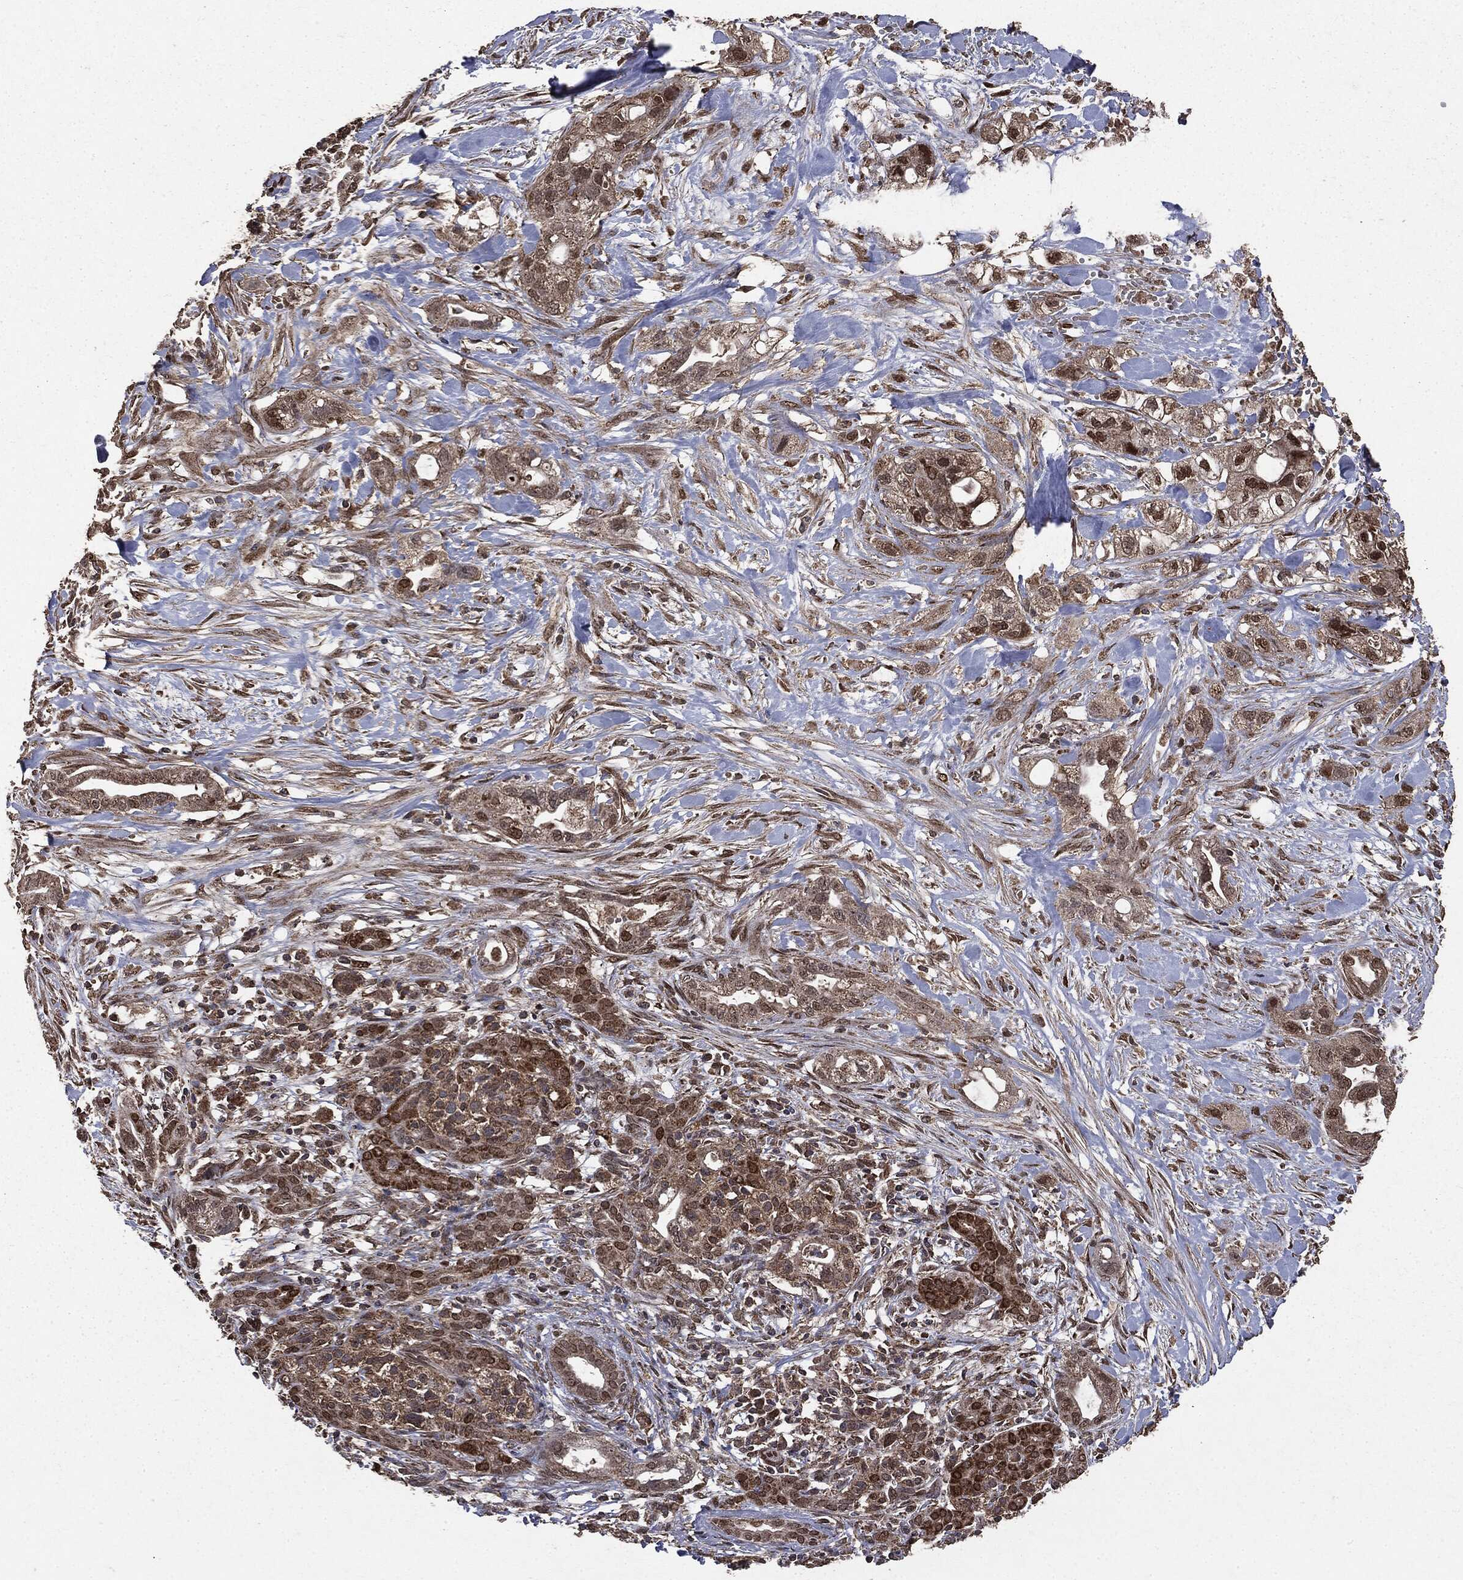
{"staining": {"intensity": "strong", "quantity": "25%-75%", "location": "cytoplasmic/membranous,nuclear"}, "tissue": "pancreatic cancer", "cell_type": "Tumor cells", "image_type": "cancer", "snomed": [{"axis": "morphology", "description": "Adenocarcinoma, NOS"}, {"axis": "topography", "description": "Pancreas"}], "caption": "Immunohistochemistry photomicrograph of neoplastic tissue: human pancreatic adenocarcinoma stained using IHC reveals high levels of strong protein expression localized specifically in the cytoplasmic/membranous and nuclear of tumor cells, appearing as a cytoplasmic/membranous and nuclear brown color.", "gene": "PPP6R2", "patient": {"sex": "male", "age": 44}}